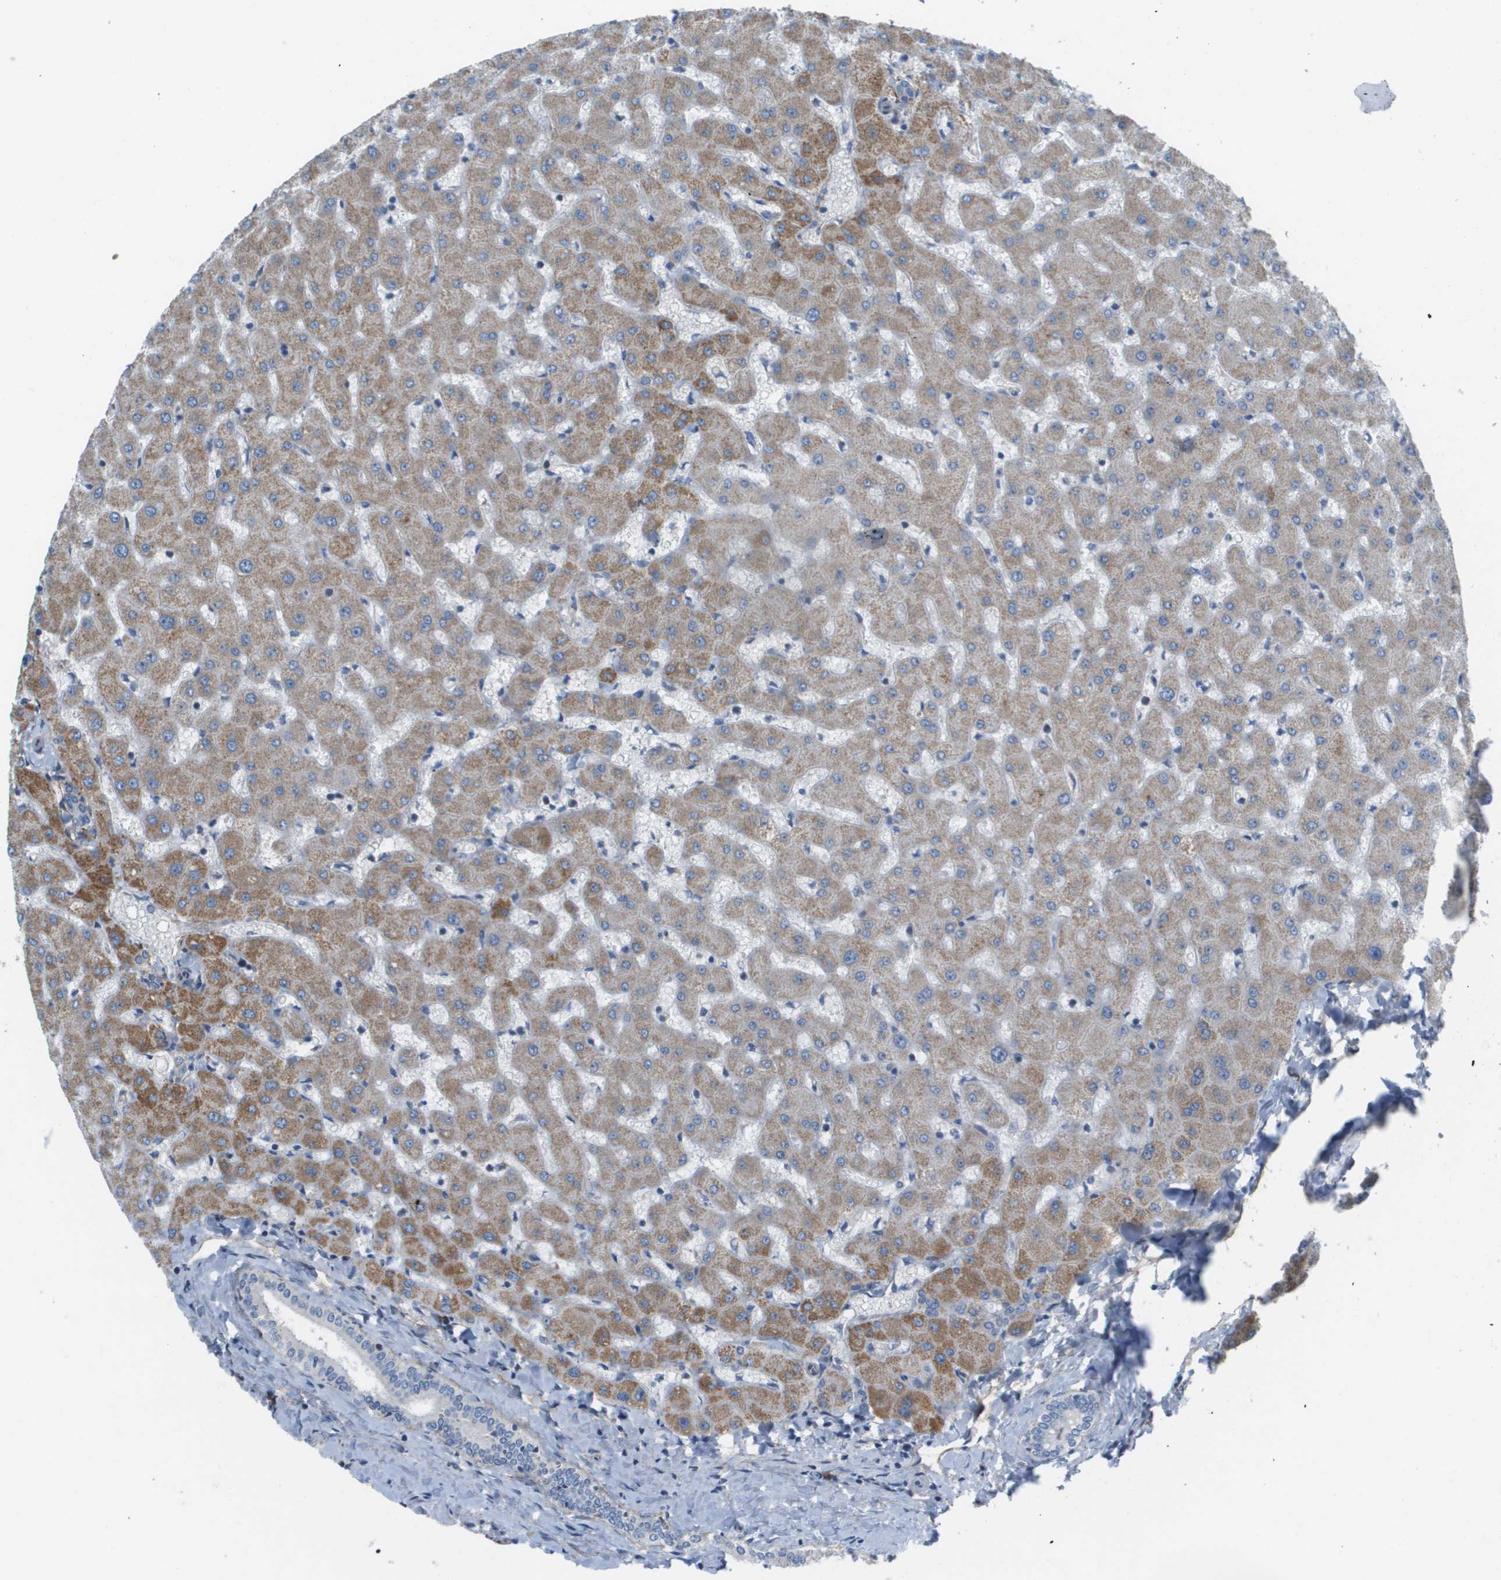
{"staining": {"intensity": "negative", "quantity": "none", "location": "none"}, "tissue": "liver", "cell_type": "Cholangiocytes", "image_type": "normal", "snomed": [{"axis": "morphology", "description": "Normal tissue, NOS"}, {"axis": "topography", "description": "Liver"}], "caption": "Histopathology image shows no protein staining in cholangiocytes of unremarkable liver. Nuclei are stained in blue.", "gene": "GALNT6", "patient": {"sex": "female", "age": 63}}